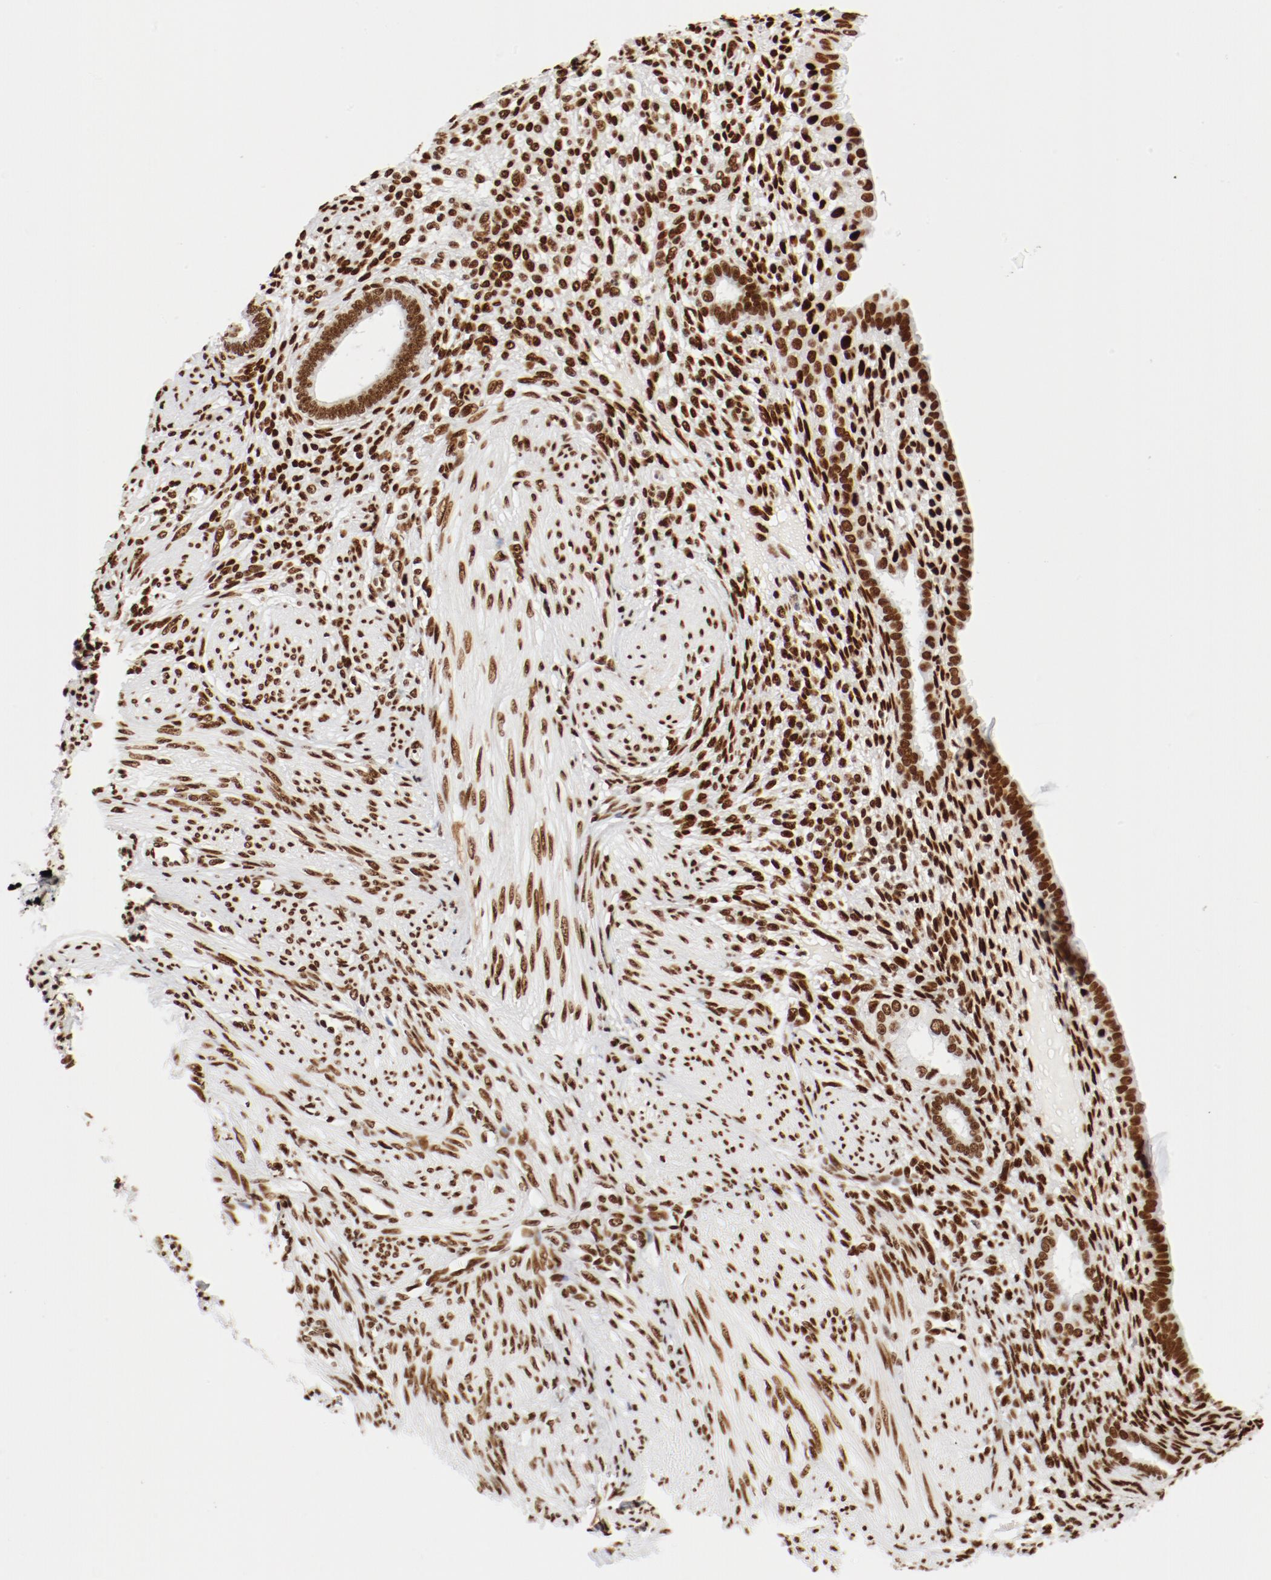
{"staining": {"intensity": "strong", "quantity": ">75%", "location": "nuclear"}, "tissue": "endometrium", "cell_type": "Cells in endometrial stroma", "image_type": "normal", "snomed": [{"axis": "morphology", "description": "Normal tissue, NOS"}, {"axis": "topography", "description": "Endometrium"}], "caption": "Immunohistochemistry (IHC) staining of benign endometrium, which shows high levels of strong nuclear staining in approximately >75% of cells in endometrial stroma indicating strong nuclear protein expression. The staining was performed using DAB (brown) for protein detection and nuclei were counterstained in hematoxylin (blue).", "gene": "CTBP1", "patient": {"sex": "female", "age": 72}}